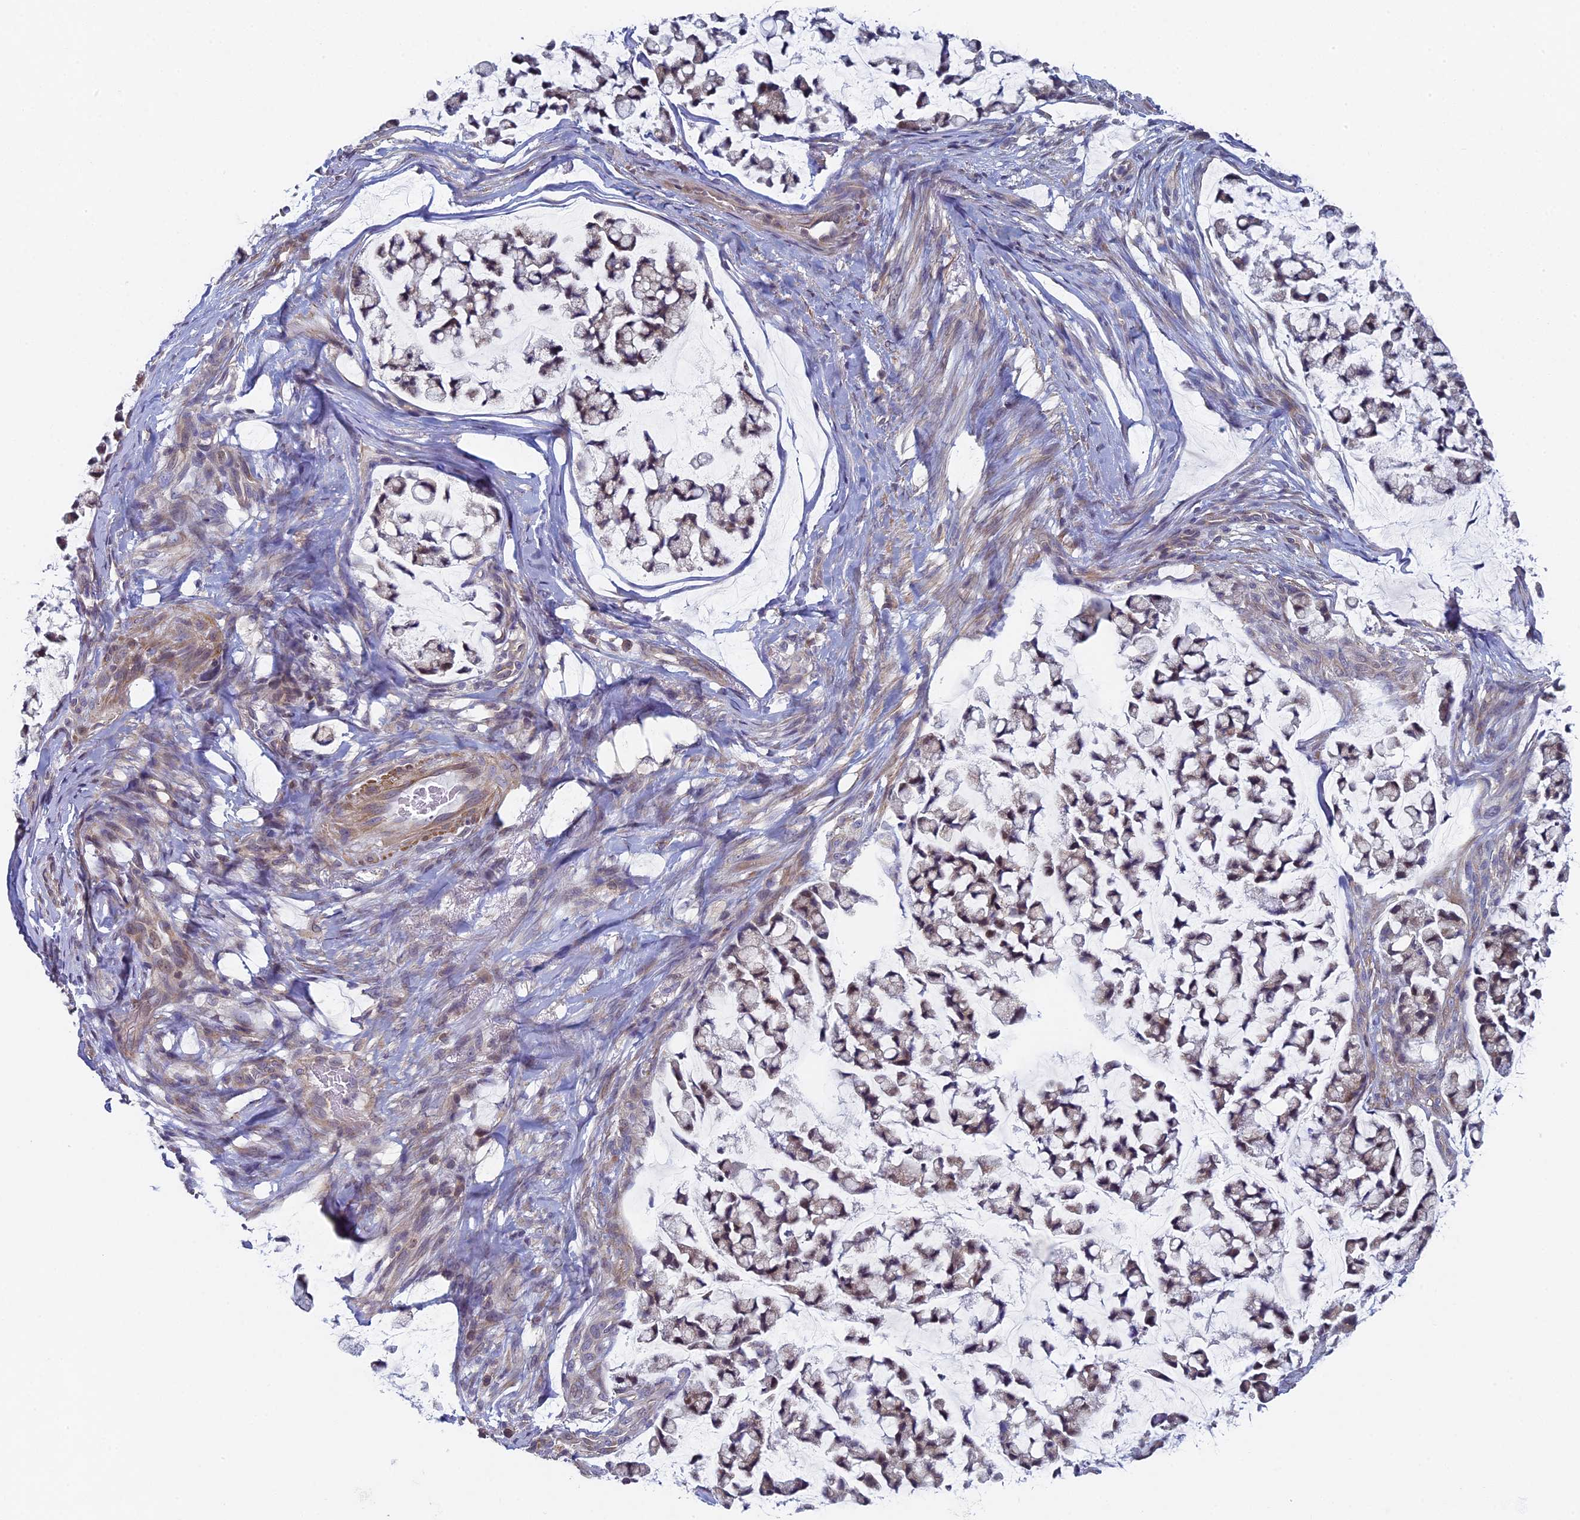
{"staining": {"intensity": "negative", "quantity": "none", "location": "none"}, "tissue": "stomach cancer", "cell_type": "Tumor cells", "image_type": "cancer", "snomed": [{"axis": "morphology", "description": "Adenocarcinoma, NOS"}, {"axis": "topography", "description": "Stomach, lower"}], "caption": "IHC photomicrograph of human stomach cancer stained for a protein (brown), which reveals no staining in tumor cells.", "gene": "DIXDC1", "patient": {"sex": "male", "age": 67}}